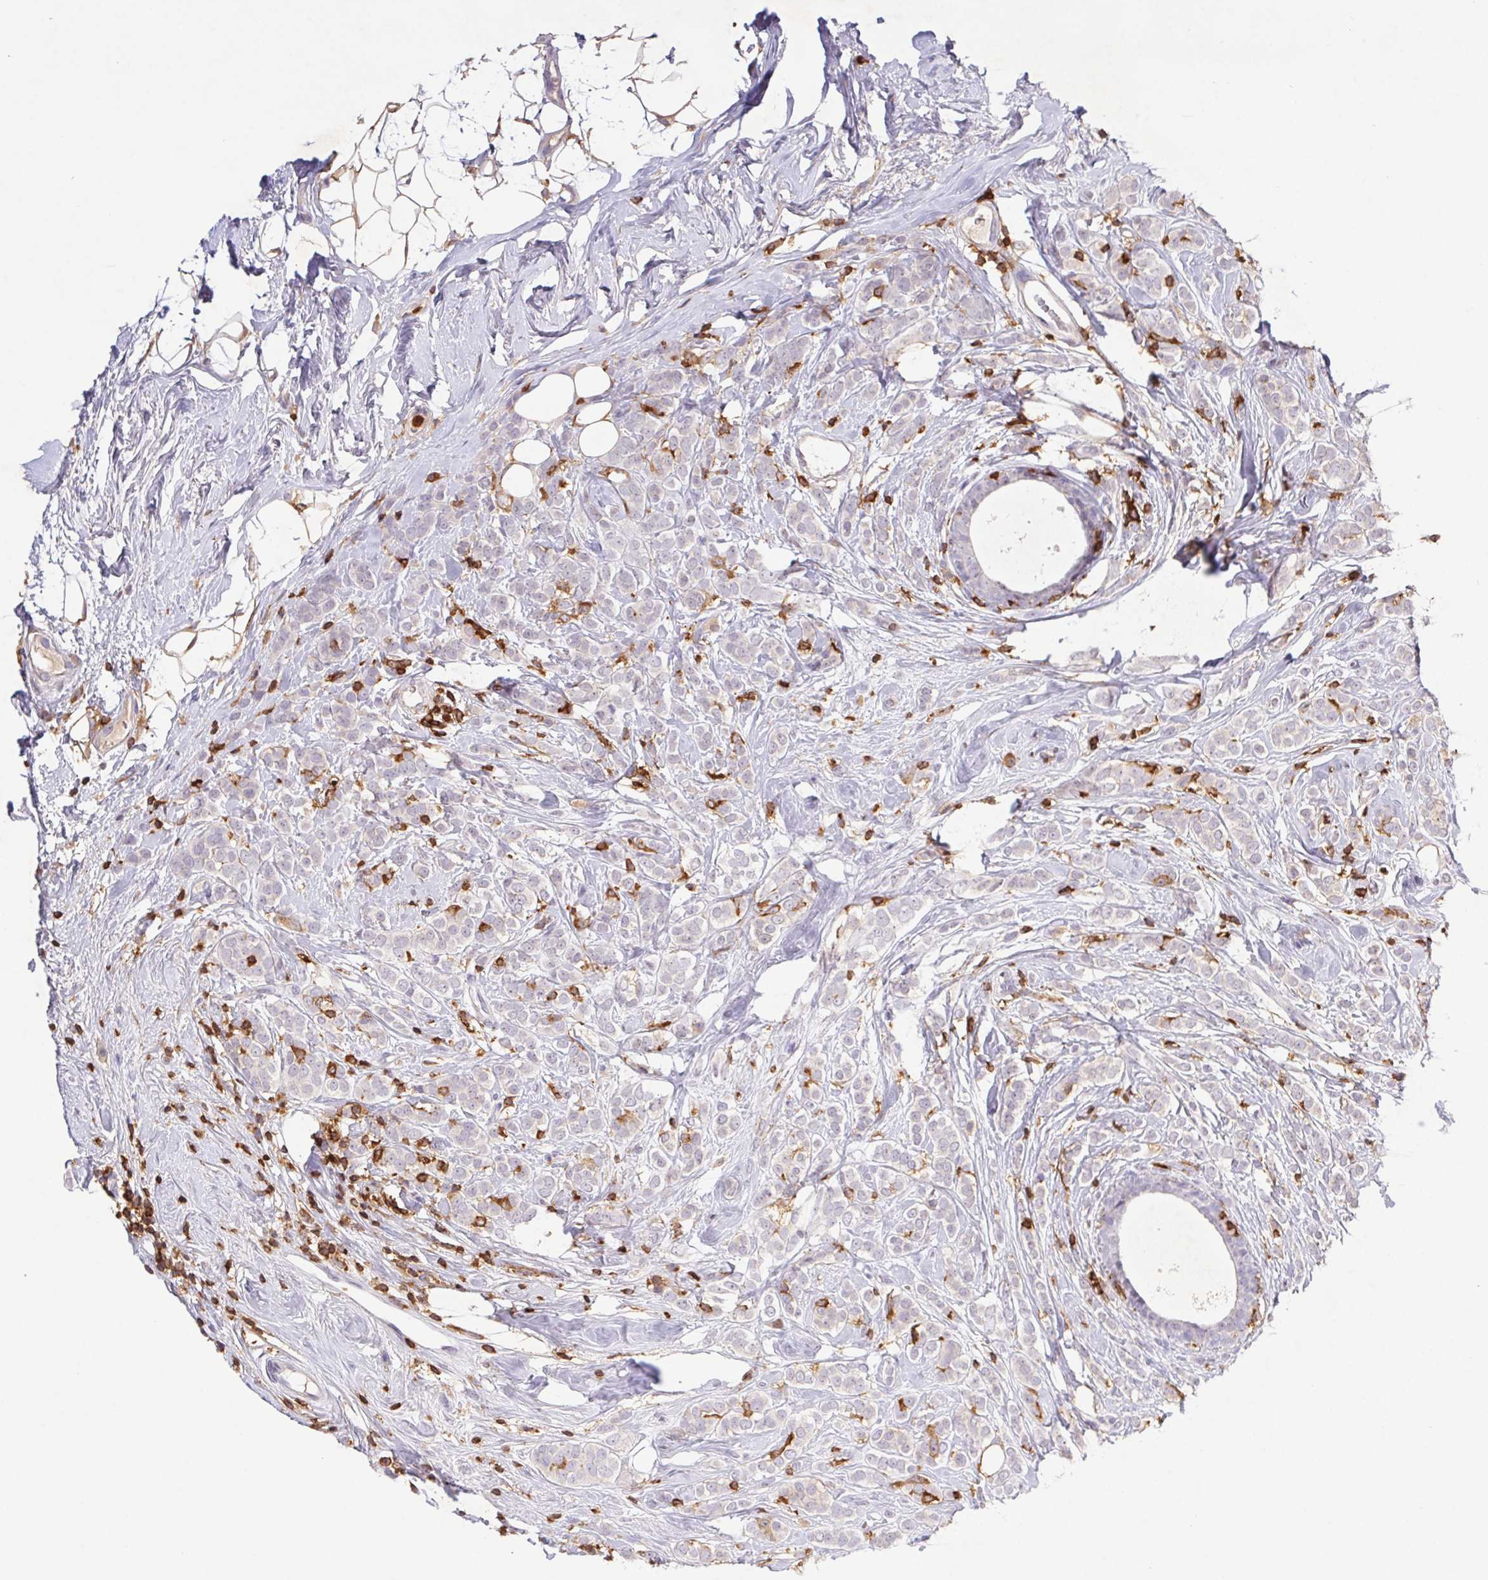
{"staining": {"intensity": "negative", "quantity": "none", "location": "none"}, "tissue": "breast cancer", "cell_type": "Tumor cells", "image_type": "cancer", "snomed": [{"axis": "morphology", "description": "Lobular carcinoma"}, {"axis": "topography", "description": "Breast"}], "caption": "DAB (3,3'-diaminobenzidine) immunohistochemical staining of human breast lobular carcinoma demonstrates no significant positivity in tumor cells.", "gene": "APBB1IP", "patient": {"sex": "female", "age": 49}}